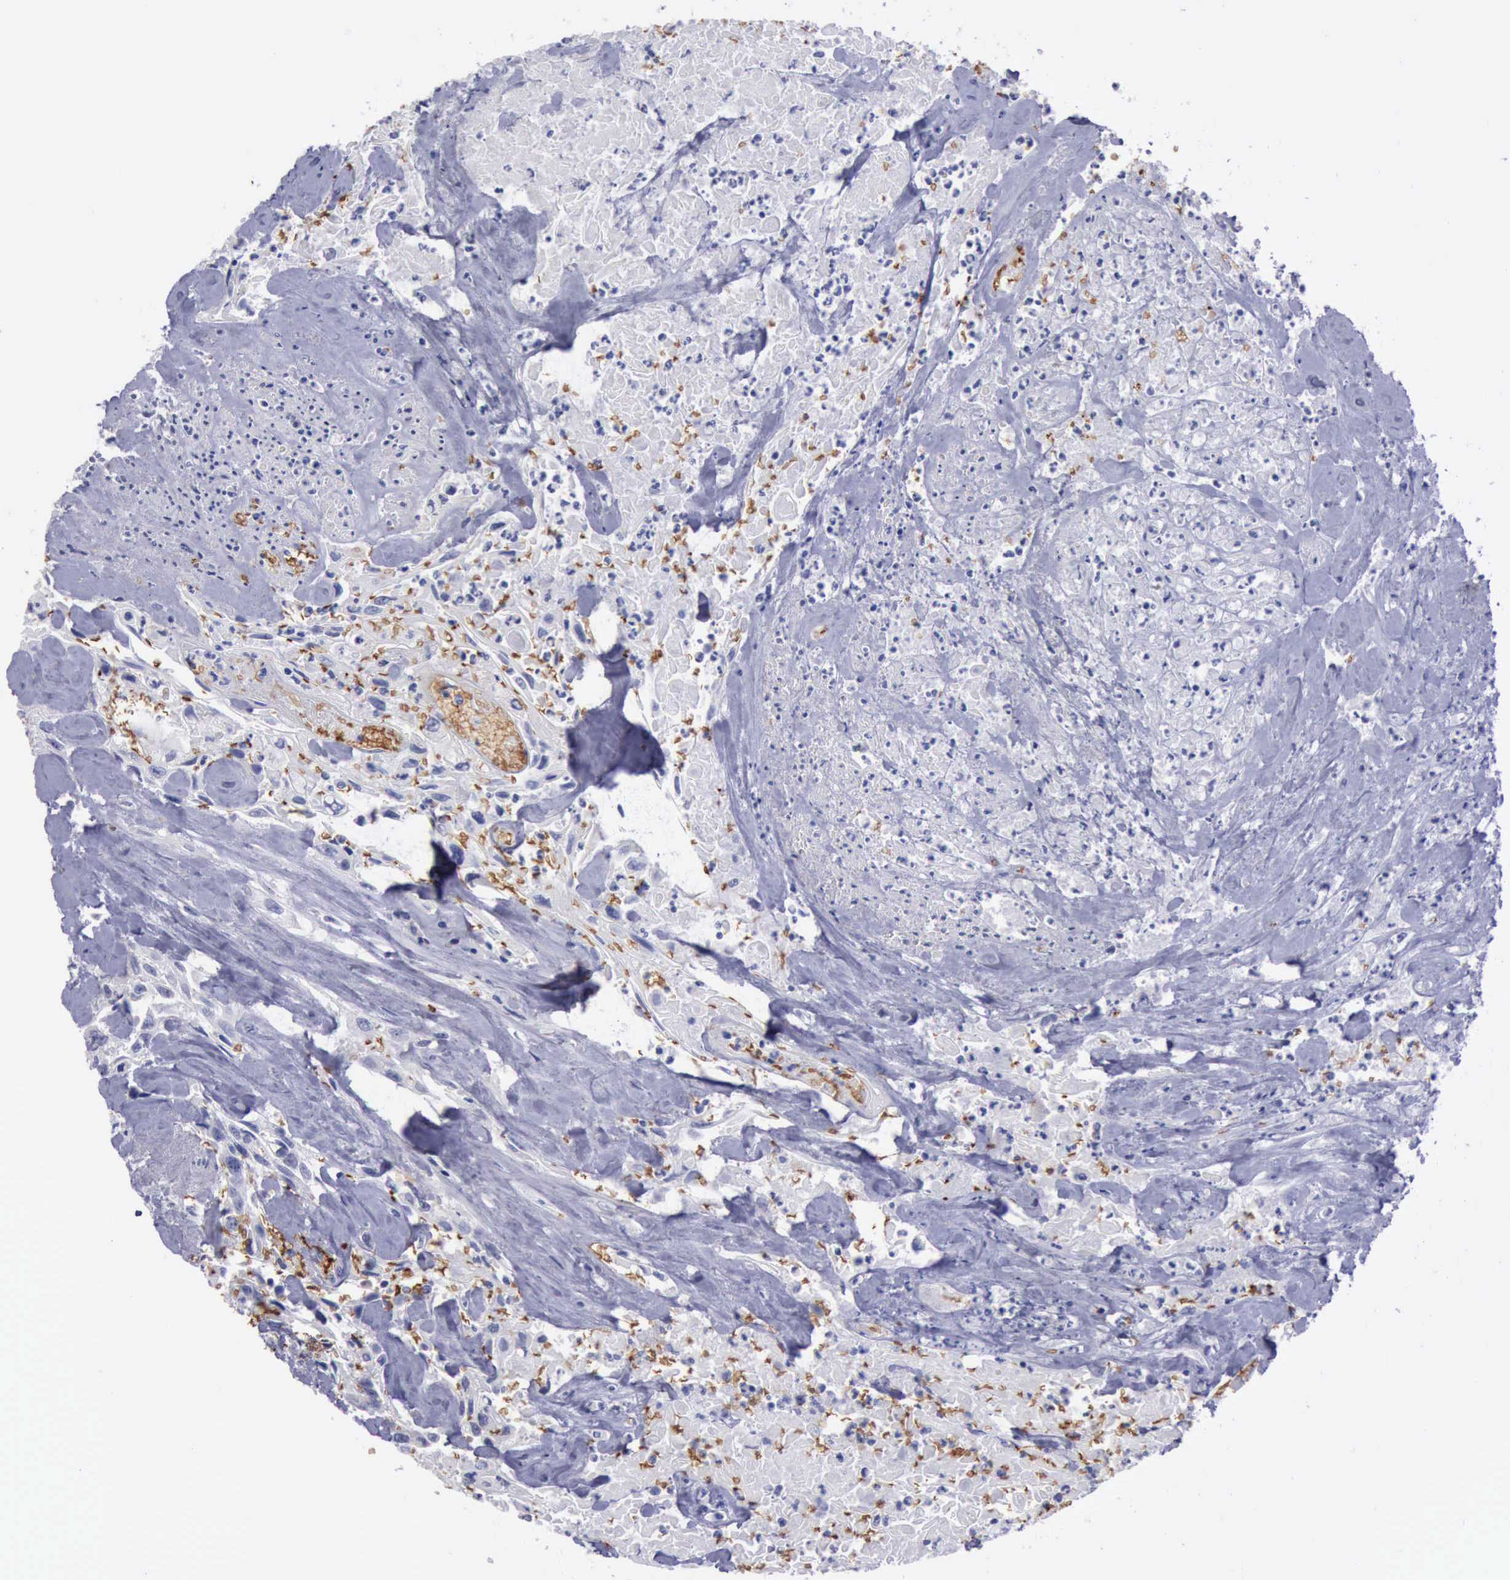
{"staining": {"intensity": "negative", "quantity": "none", "location": "none"}, "tissue": "urothelial cancer", "cell_type": "Tumor cells", "image_type": "cancer", "snomed": [{"axis": "morphology", "description": "Urothelial carcinoma, High grade"}, {"axis": "topography", "description": "Urinary bladder"}], "caption": "High power microscopy micrograph of an immunohistochemistry micrograph of urothelial cancer, revealing no significant expression in tumor cells.", "gene": "CEP128", "patient": {"sex": "female", "age": 84}}